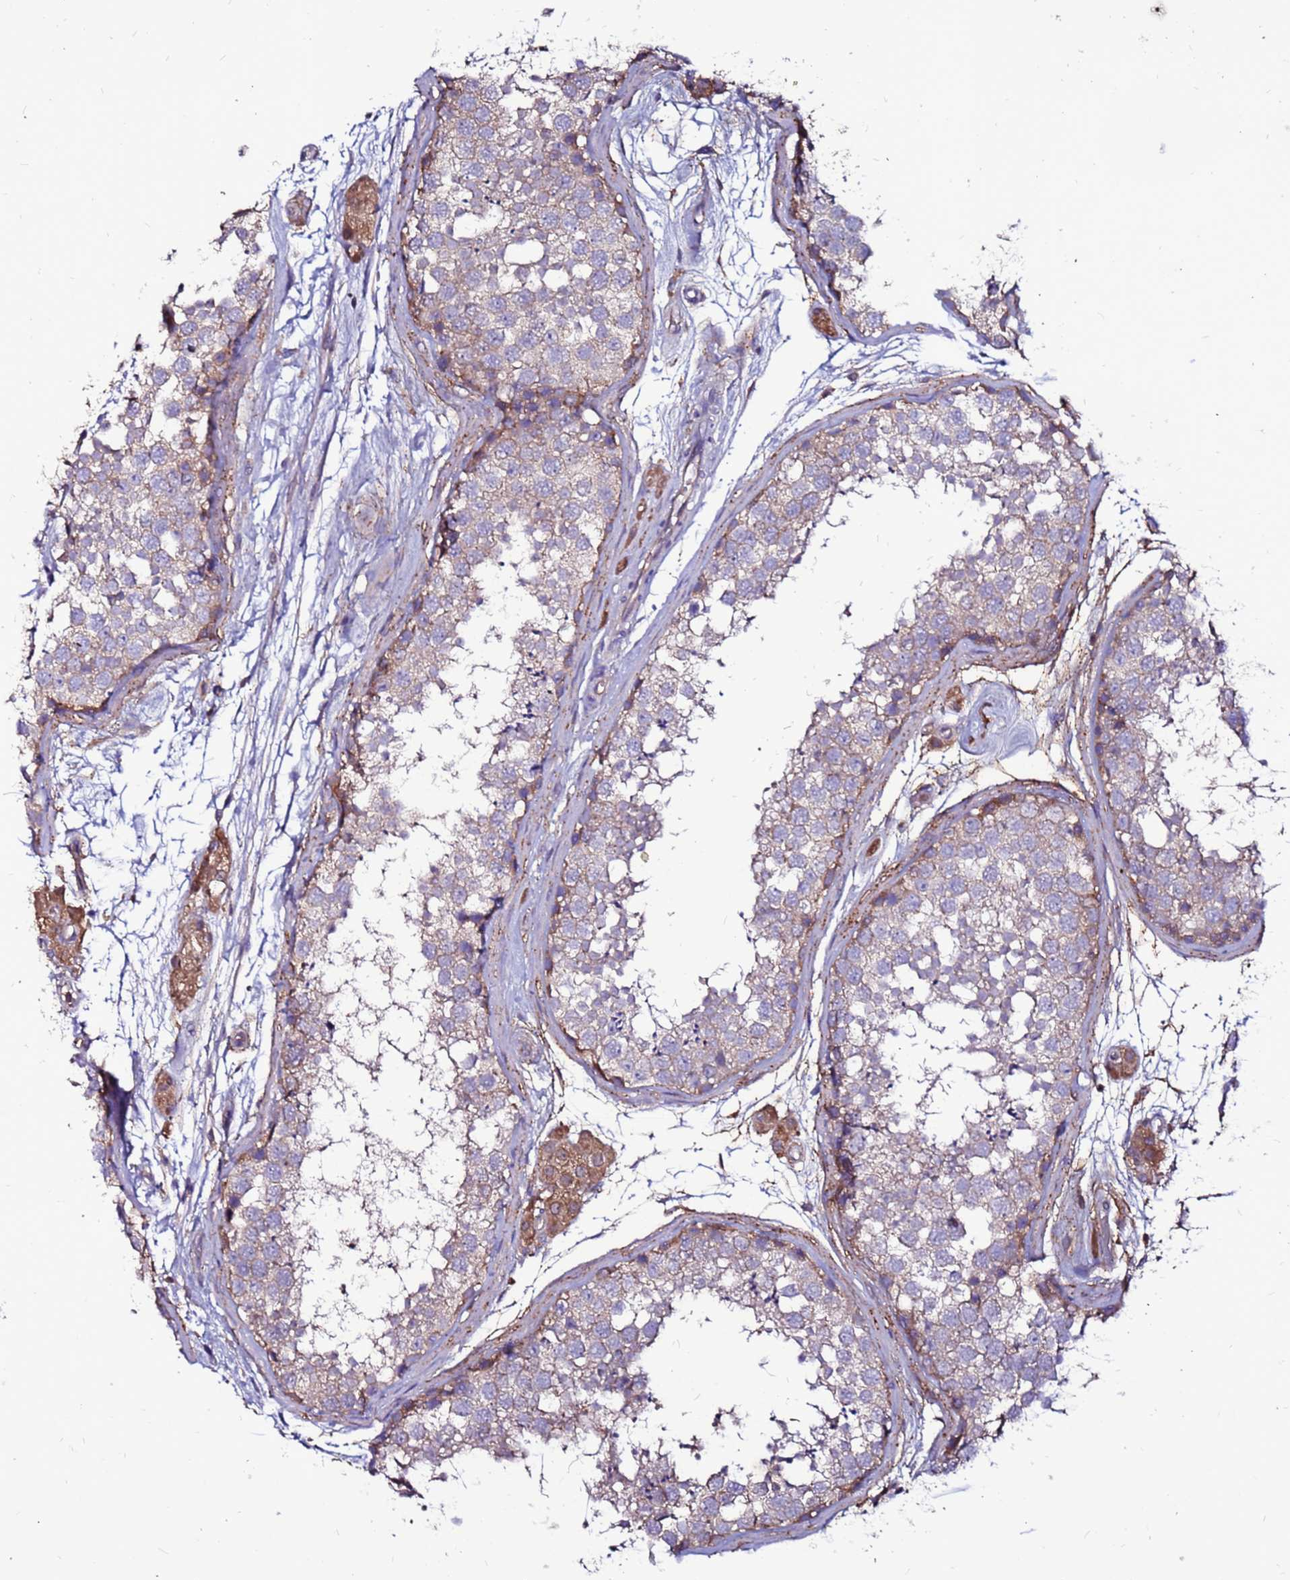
{"staining": {"intensity": "moderate", "quantity": "25%-75%", "location": "cytoplasmic/membranous"}, "tissue": "testis", "cell_type": "Cells in seminiferous ducts", "image_type": "normal", "snomed": [{"axis": "morphology", "description": "Normal tissue, NOS"}, {"axis": "topography", "description": "Testis"}], "caption": "Benign testis shows moderate cytoplasmic/membranous staining in approximately 25%-75% of cells in seminiferous ducts.", "gene": "NRN1L", "patient": {"sex": "male", "age": 56}}